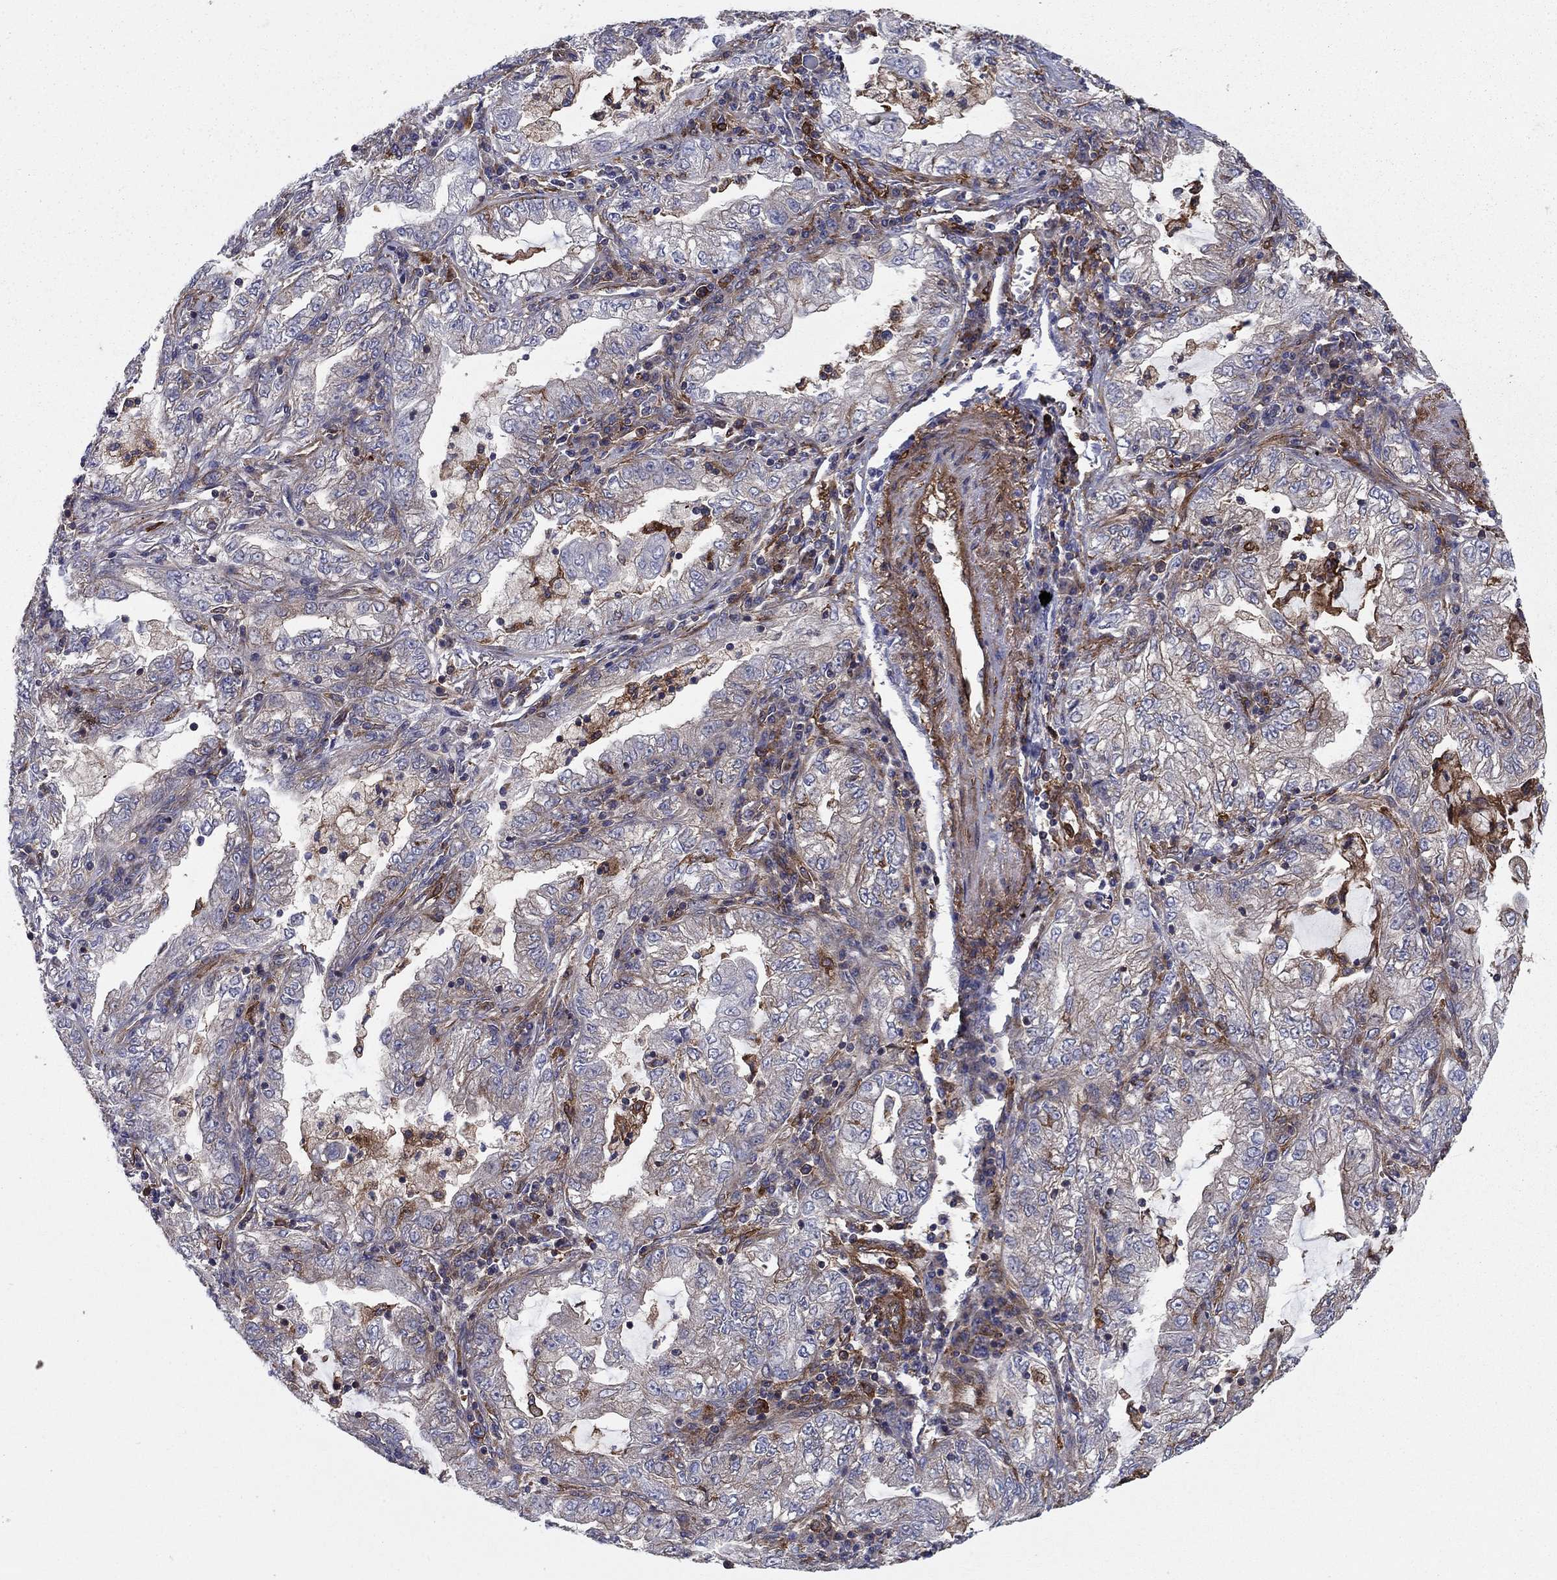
{"staining": {"intensity": "negative", "quantity": "none", "location": "none"}, "tissue": "lung cancer", "cell_type": "Tumor cells", "image_type": "cancer", "snomed": [{"axis": "morphology", "description": "Adenocarcinoma, NOS"}, {"axis": "topography", "description": "Lung"}], "caption": "High magnification brightfield microscopy of lung cancer (adenocarcinoma) stained with DAB (3,3'-diaminobenzidine) (brown) and counterstained with hematoxylin (blue): tumor cells show no significant staining.", "gene": "EHBP1L1", "patient": {"sex": "female", "age": 73}}